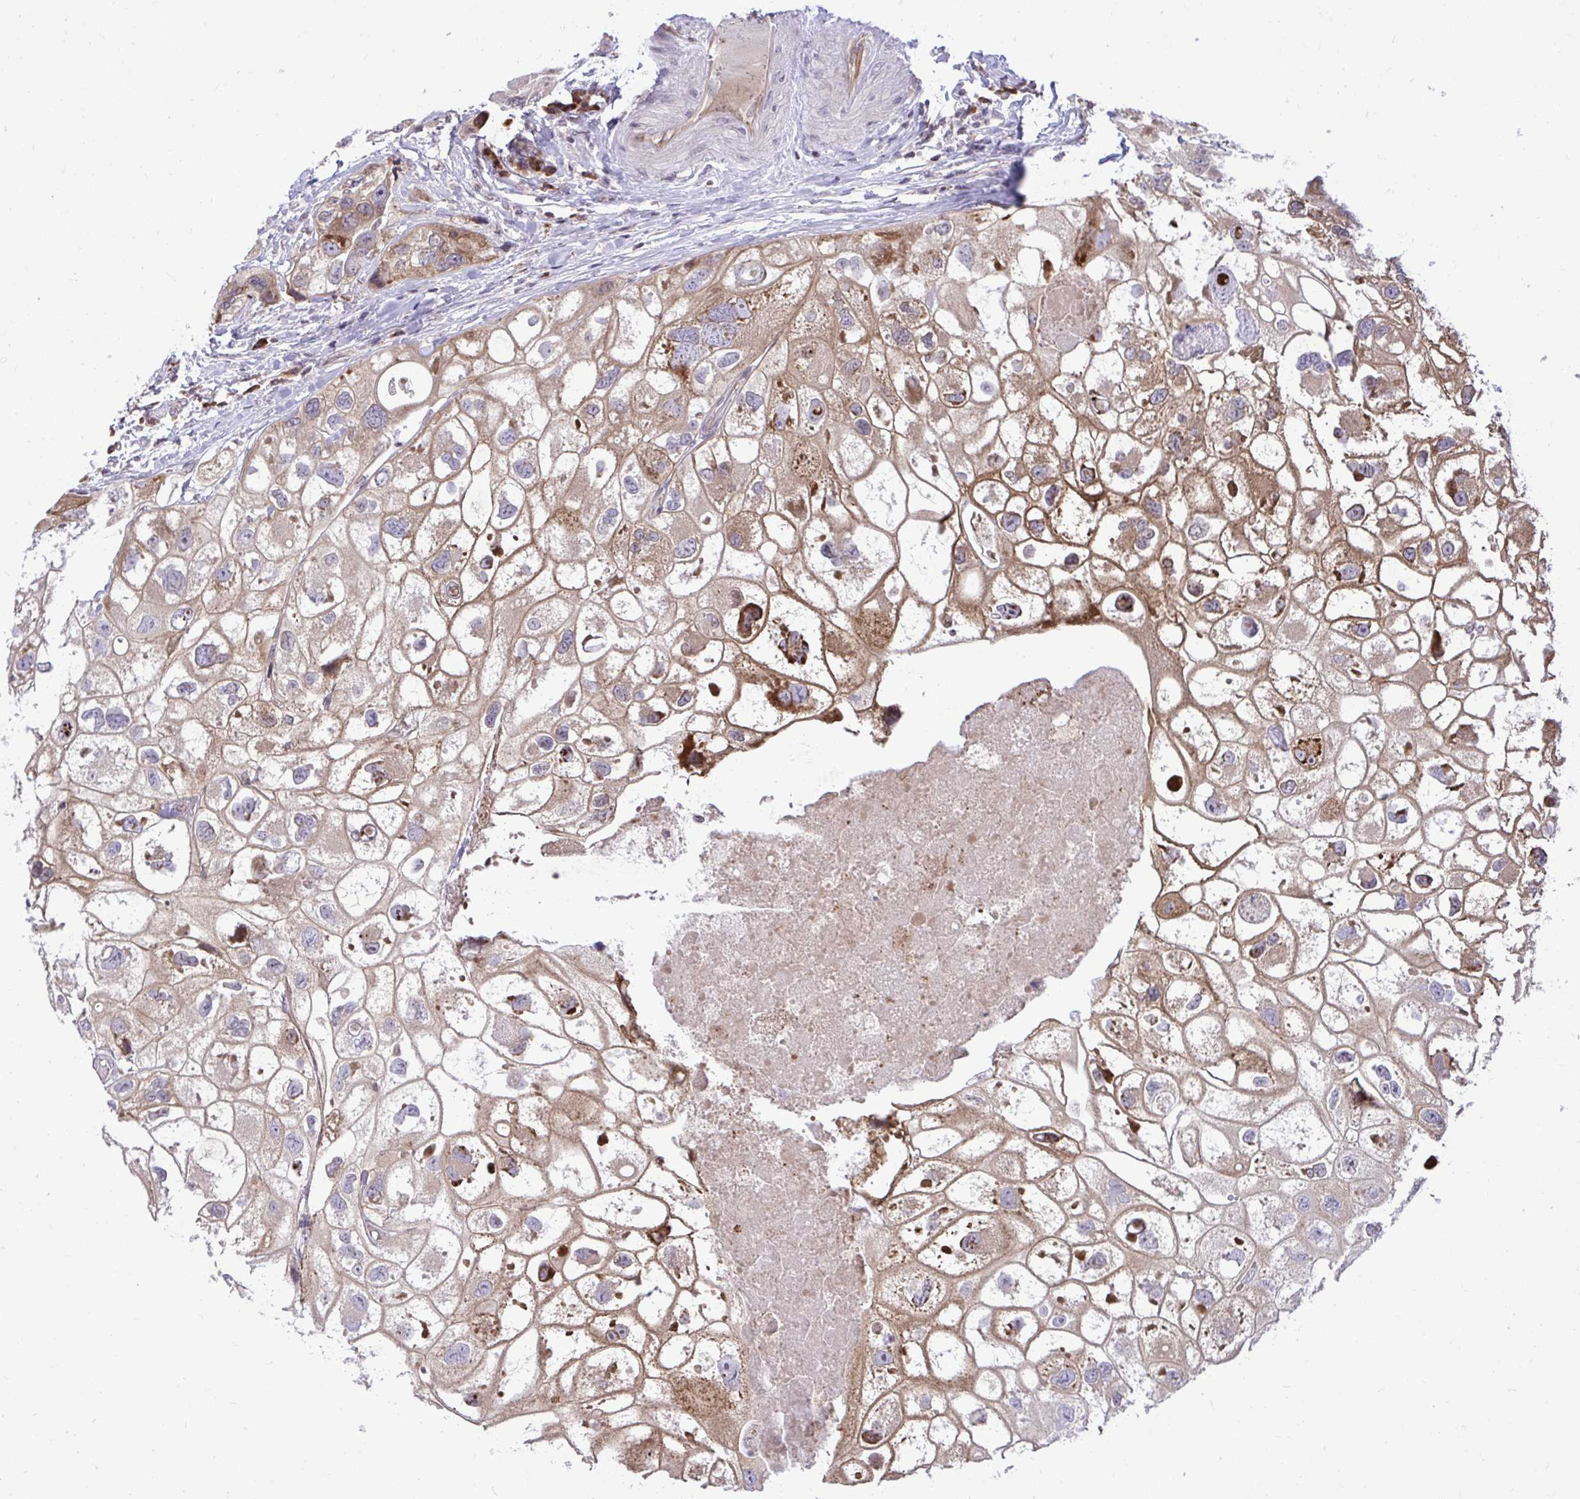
{"staining": {"intensity": "moderate", "quantity": "25%-75%", "location": "cytoplasmic/membranous"}, "tissue": "urothelial cancer", "cell_type": "Tumor cells", "image_type": "cancer", "snomed": [{"axis": "morphology", "description": "Urothelial carcinoma, High grade"}, {"axis": "topography", "description": "Urinary bladder"}], "caption": "Urothelial cancer was stained to show a protein in brown. There is medium levels of moderate cytoplasmic/membranous expression in approximately 25%-75% of tumor cells.", "gene": "METTL9", "patient": {"sex": "female", "age": 64}}